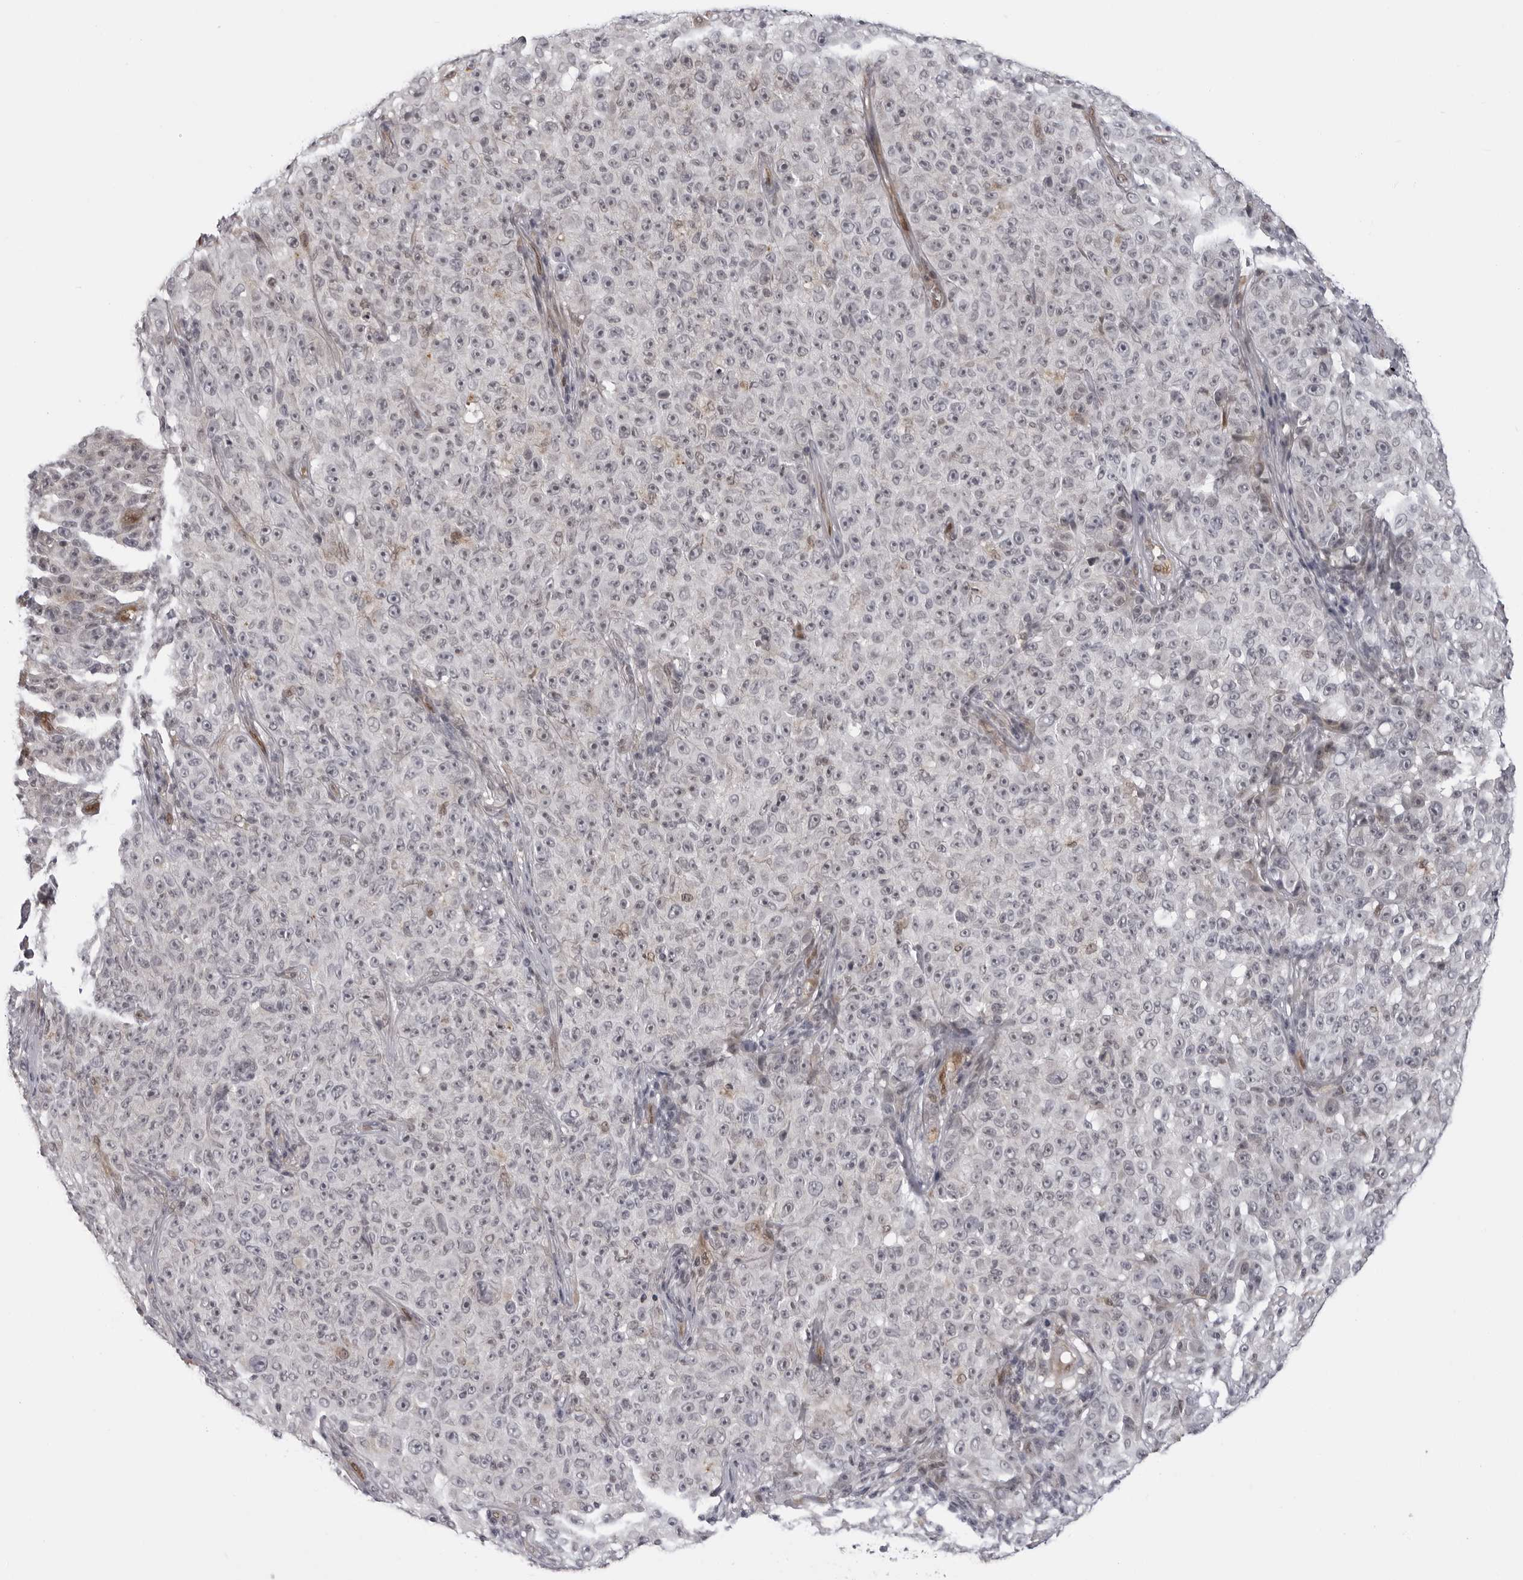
{"staining": {"intensity": "negative", "quantity": "none", "location": "none"}, "tissue": "melanoma", "cell_type": "Tumor cells", "image_type": "cancer", "snomed": [{"axis": "morphology", "description": "Malignant melanoma, NOS"}, {"axis": "topography", "description": "Skin"}], "caption": "Protein analysis of malignant melanoma reveals no significant staining in tumor cells.", "gene": "MAPK12", "patient": {"sex": "female", "age": 82}}